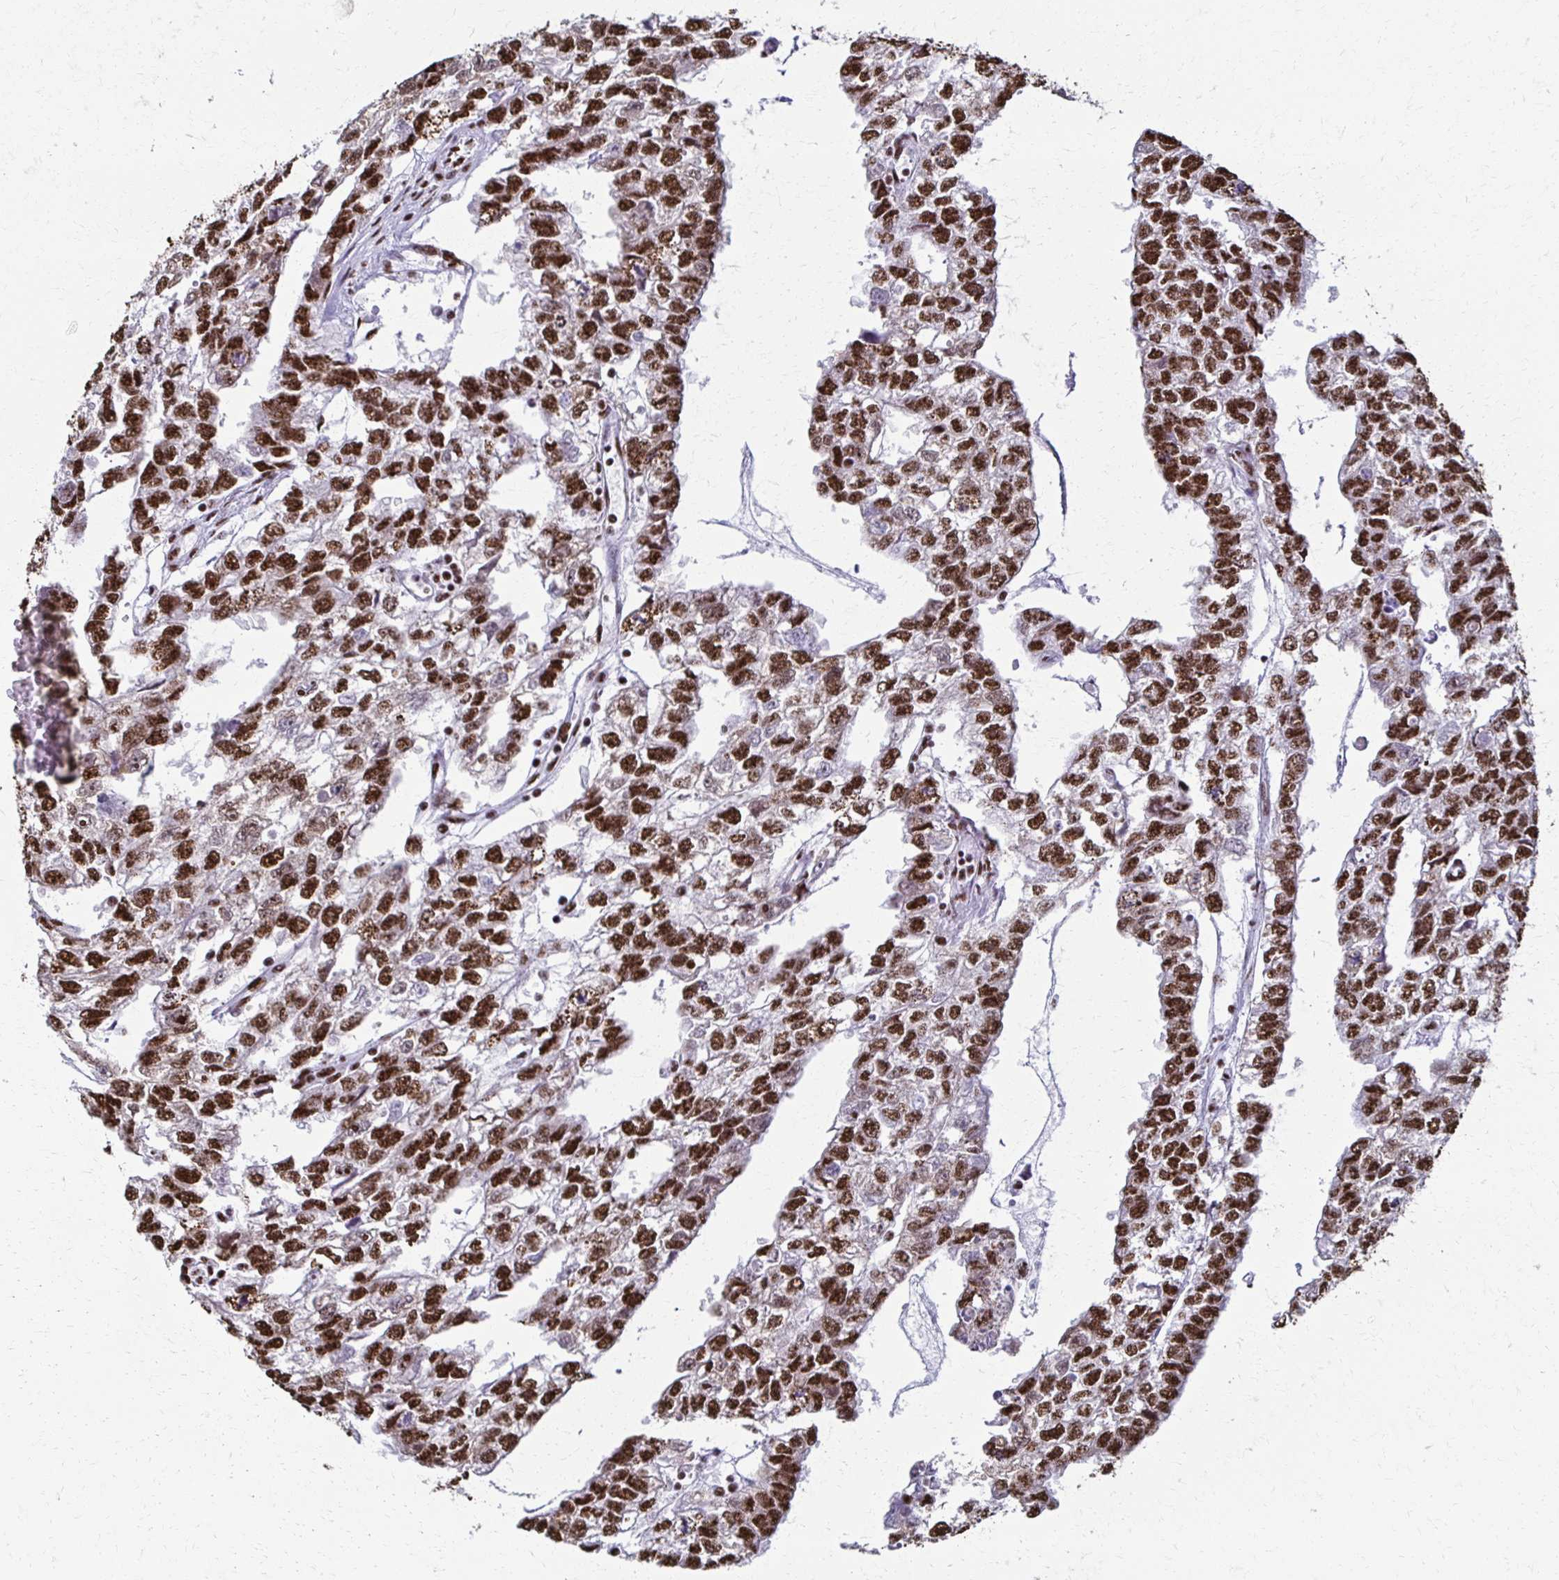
{"staining": {"intensity": "strong", "quantity": ">75%", "location": "nuclear"}, "tissue": "testis cancer", "cell_type": "Tumor cells", "image_type": "cancer", "snomed": [{"axis": "morphology", "description": "Carcinoma, Embryonal, NOS"}, {"axis": "morphology", "description": "Teratoma, malignant, NOS"}, {"axis": "topography", "description": "Testis"}], "caption": "A high-resolution photomicrograph shows immunohistochemistry staining of testis cancer (embryonal carcinoma), which exhibits strong nuclear expression in about >75% of tumor cells. The protein is stained brown, and the nuclei are stained in blue (DAB IHC with brightfield microscopy, high magnification).", "gene": "NONO", "patient": {"sex": "male", "age": 44}}